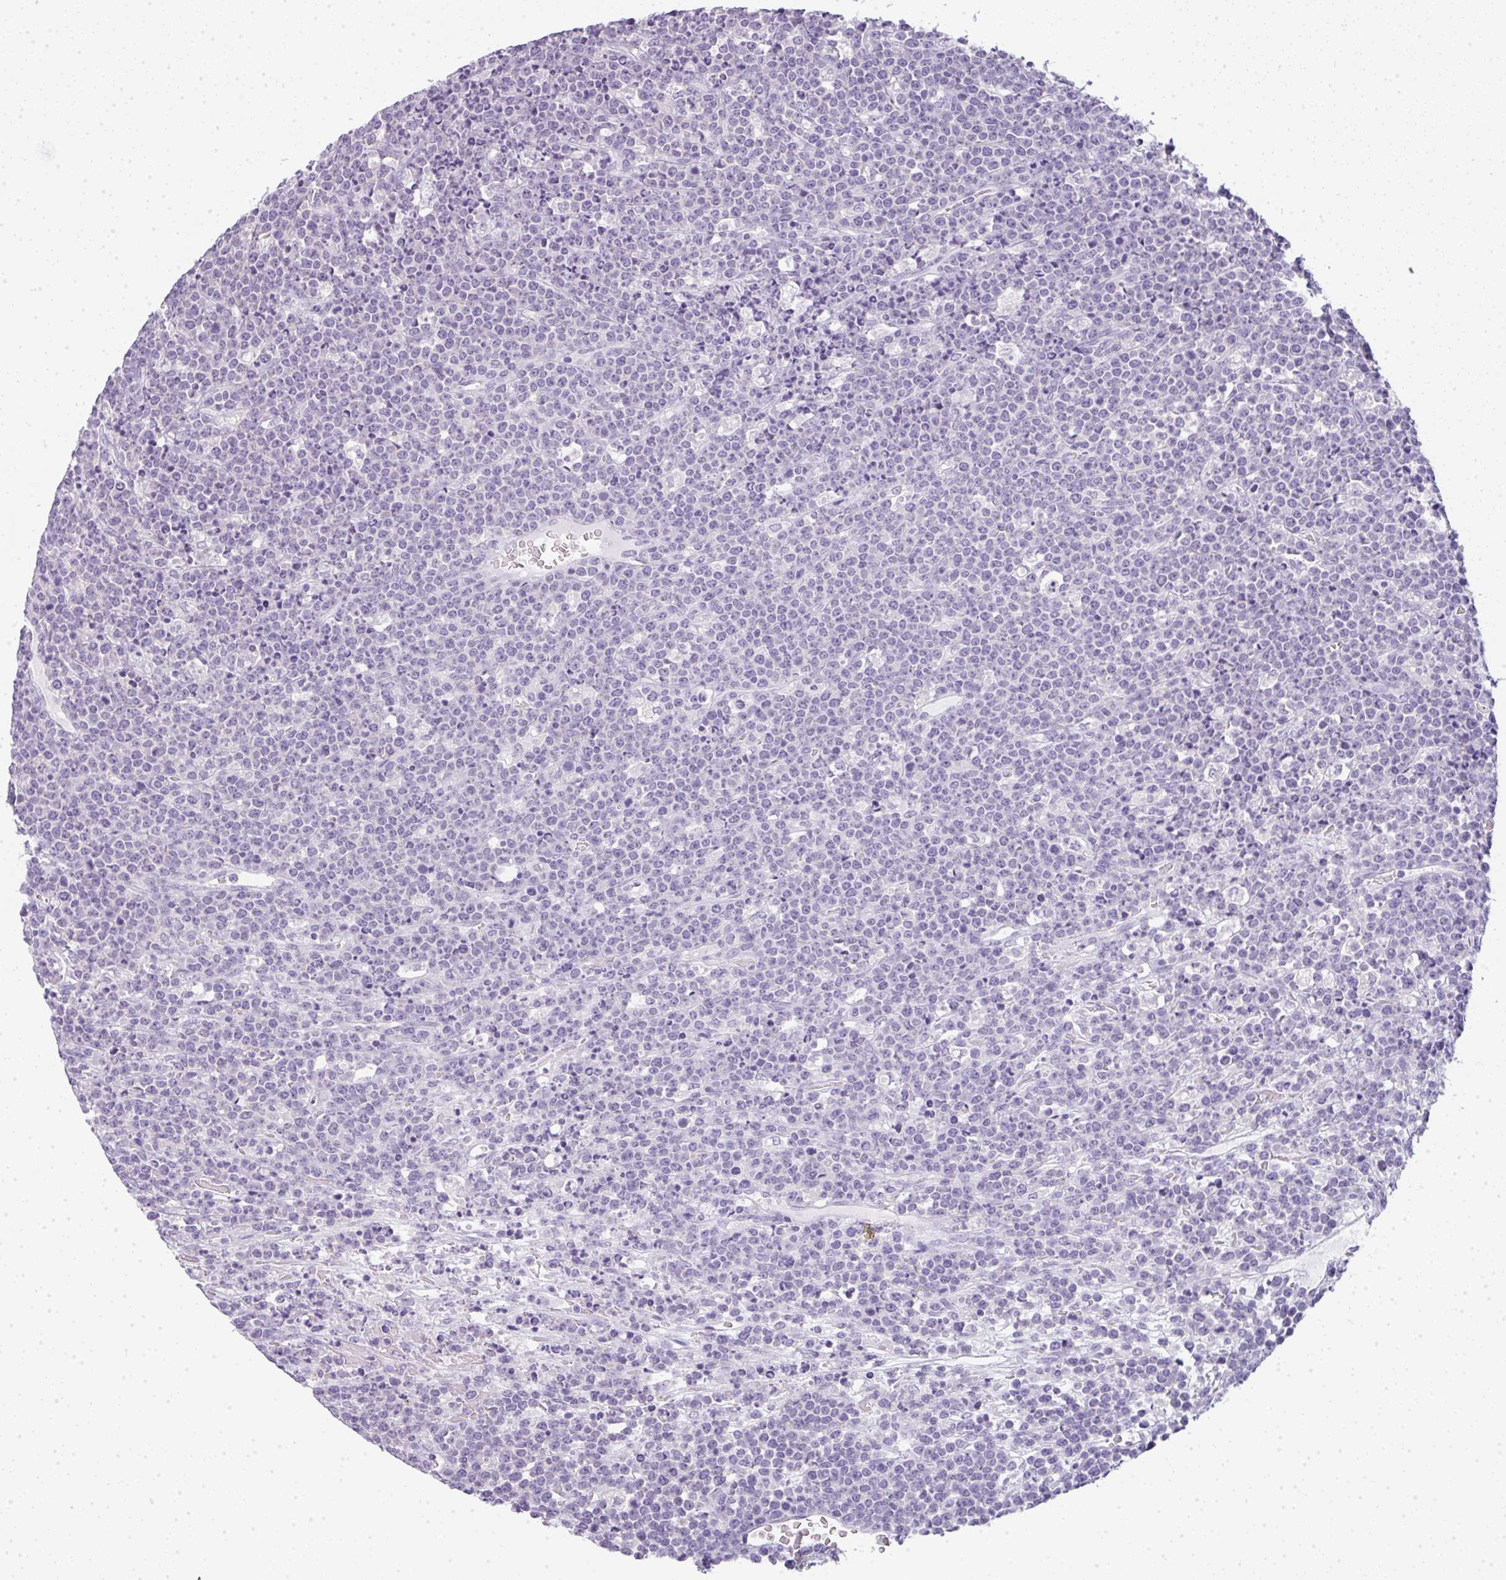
{"staining": {"intensity": "negative", "quantity": "none", "location": "none"}, "tissue": "lymphoma", "cell_type": "Tumor cells", "image_type": "cancer", "snomed": [{"axis": "morphology", "description": "Malignant lymphoma, non-Hodgkin's type, High grade"}, {"axis": "topography", "description": "Ovary"}], "caption": "DAB immunohistochemical staining of human malignant lymphoma, non-Hodgkin's type (high-grade) displays no significant expression in tumor cells.", "gene": "LPAR4", "patient": {"sex": "female", "age": 56}}